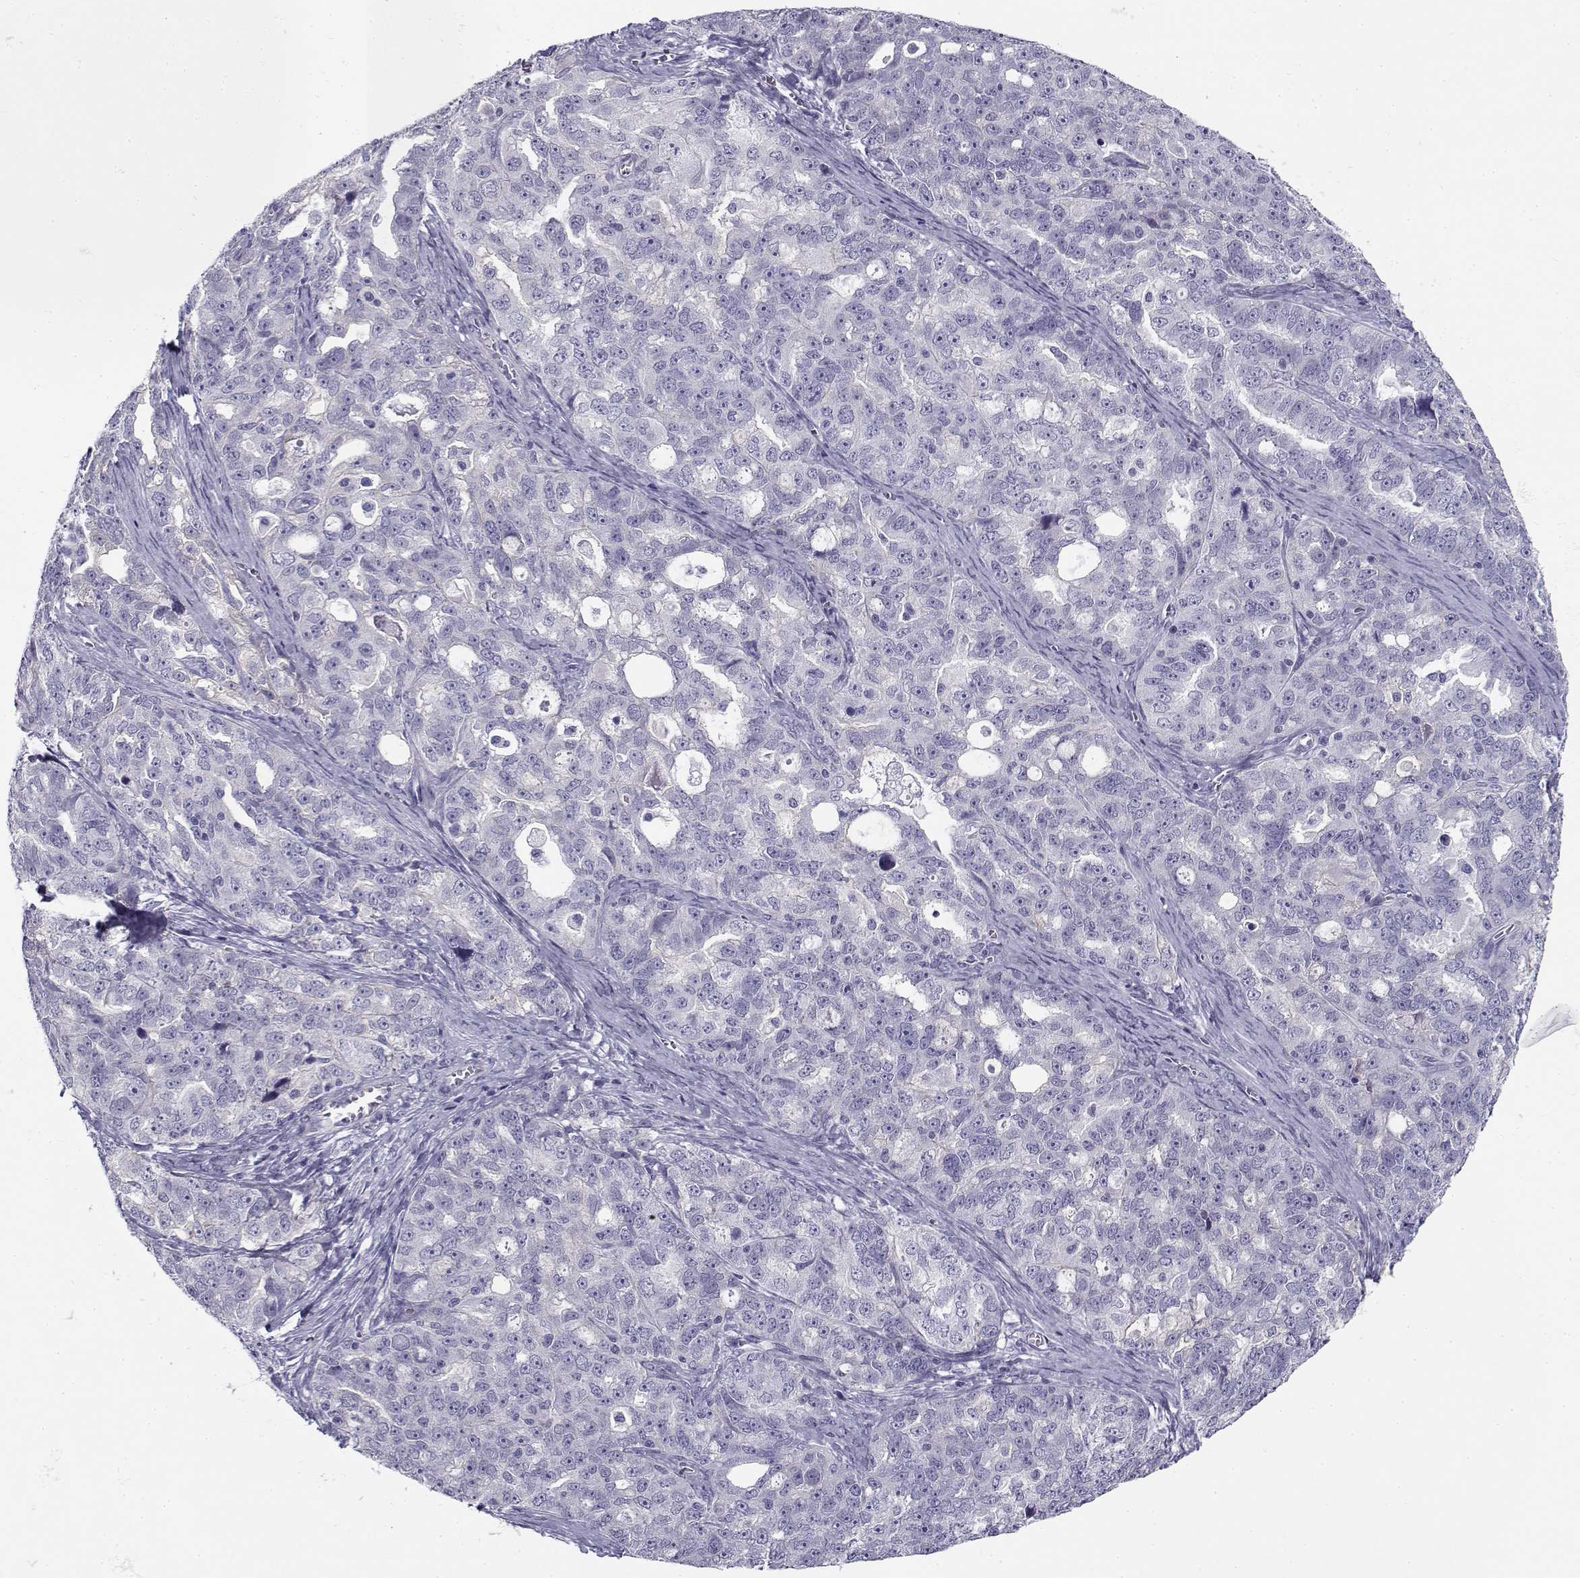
{"staining": {"intensity": "negative", "quantity": "none", "location": "none"}, "tissue": "ovarian cancer", "cell_type": "Tumor cells", "image_type": "cancer", "snomed": [{"axis": "morphology", "description": "Cystadenocarcinoma, serous, NOS"}, {"axis": "topography", "description": "Ovary"}], "caption": "The image reveals no significant staining in tumor cells of ovarian serous cystadenocarcinoma.", "gene": "CREB3L3", "patient": {"sex": "female", "age": 51}}